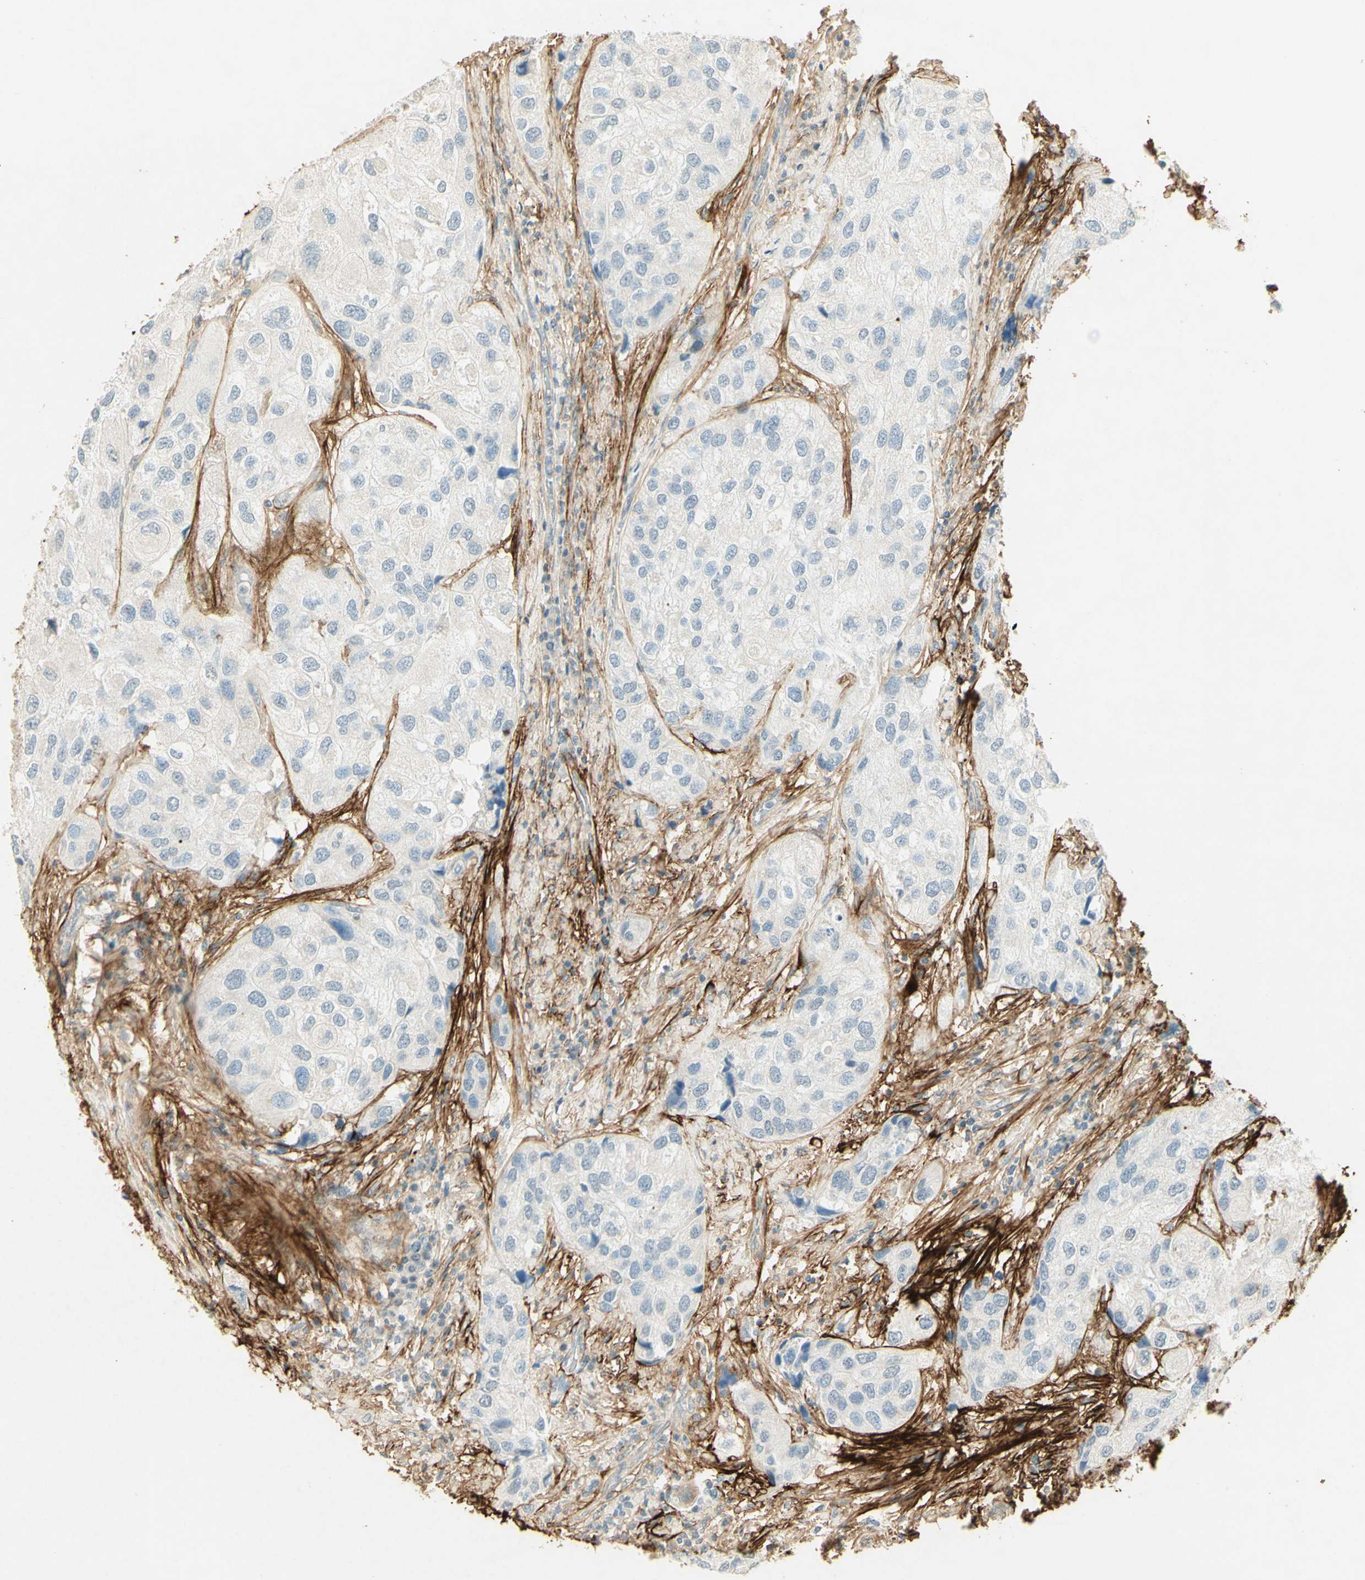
{"staining": {"intensity": "negative", "quantity": "none", "location": "none"}, "tissue": "urothelial cancer", "cell_type": "Tumor cells", "image_type": "cancer", "snomed": [{"axis": "morphology", "description": "Urothelial carcinoma, High grade"}, {"axis": "topography", "description": "Urinary bladder"}], "caption": "DAB (3,3'-diaminobenzidine) immunohistochemical staining of human high-grade urothelial carcinoma reveals no significant expression in tumor cells.", "gene": "TNN", "patient": {"sex": "female", "age": 64}}